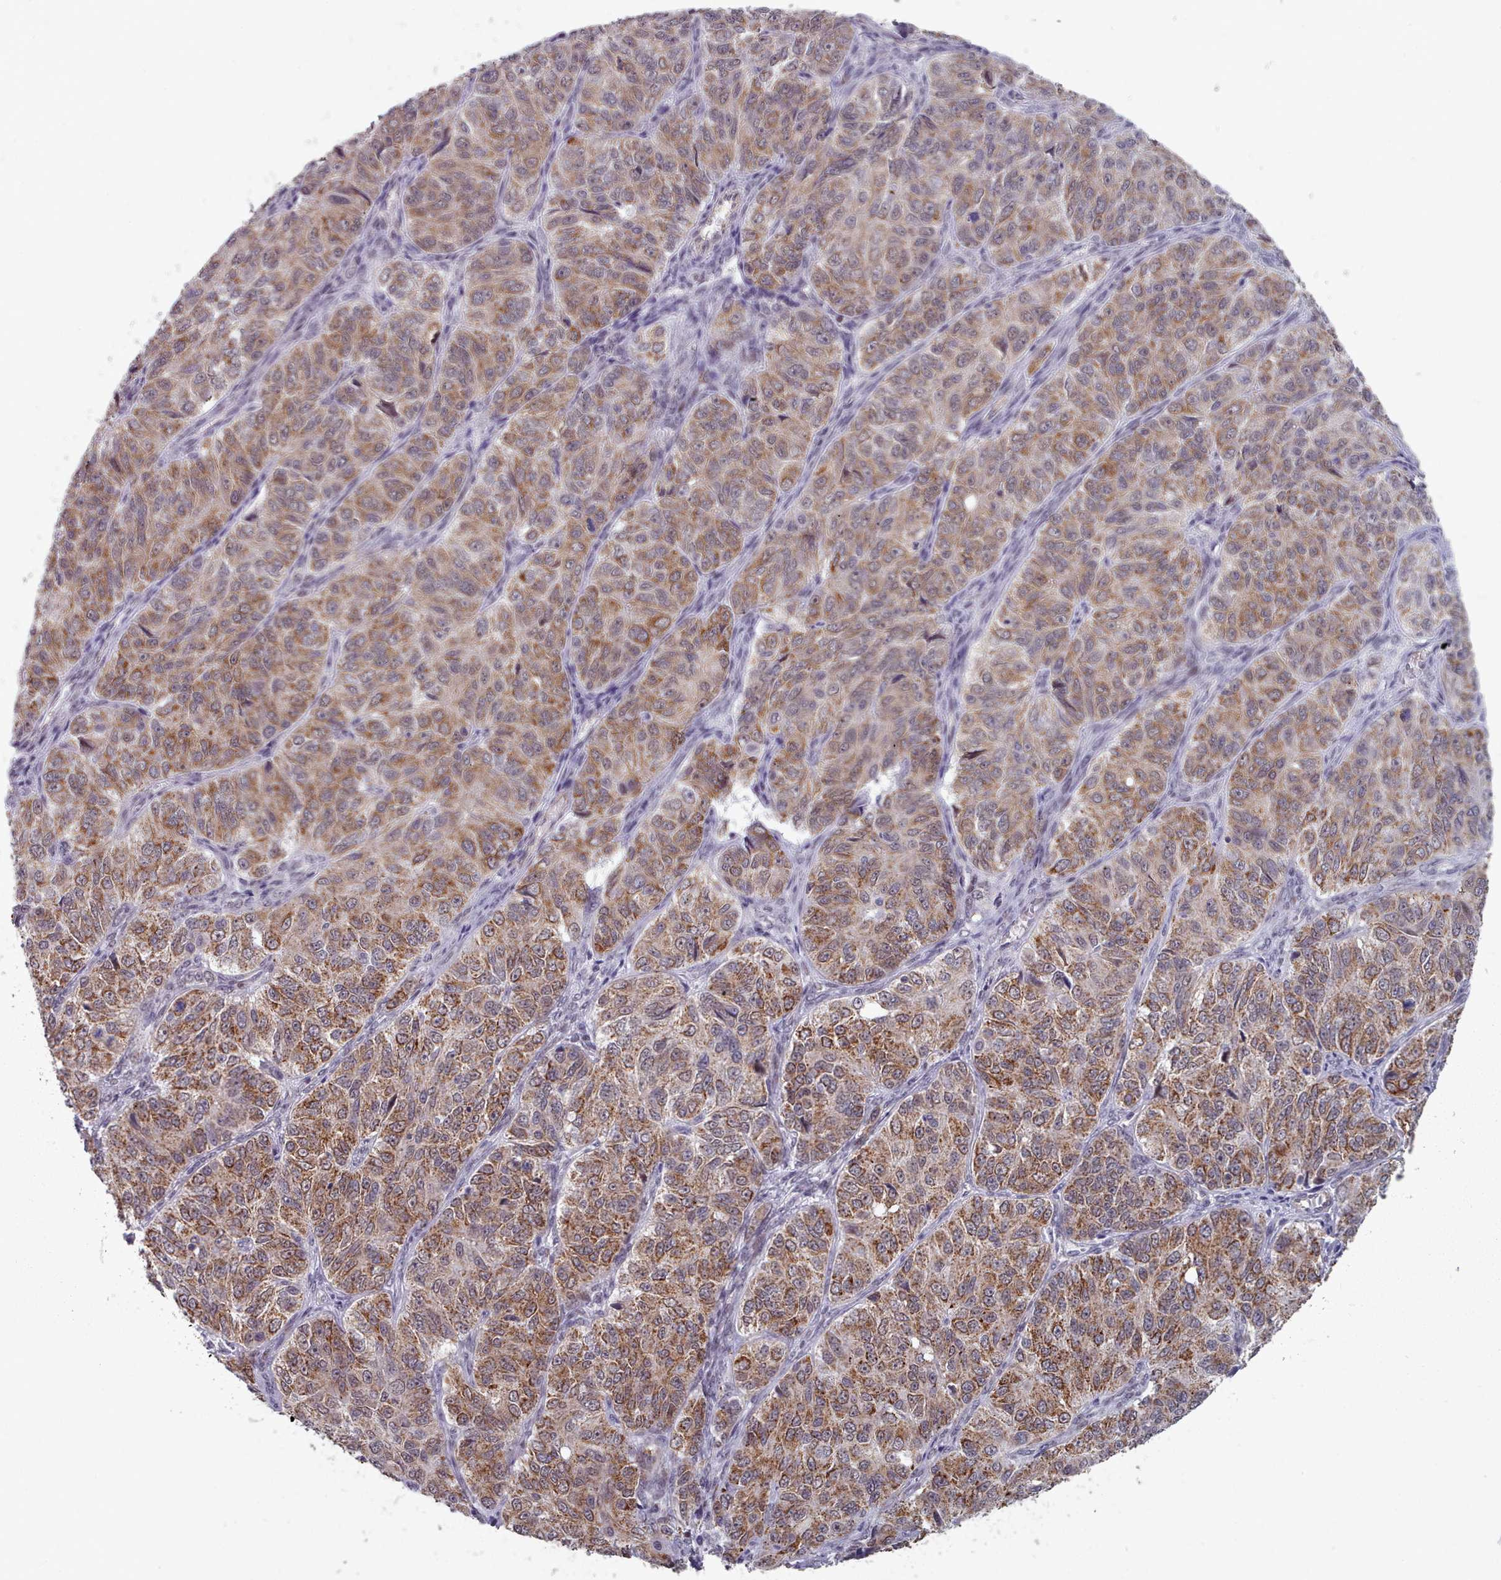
{"staining": {"intensity": "moderate", "quantity": ">75%", "location": "cytoplasmic/membranous"}, "tissue": "ovarian cancer", "cell_type": "Tumor cells", "image_type": "cancer", "snomed": [{"axis": "morphology", "description": "Carcinoma, endometroid"}, {"axis": "topography", "description": "Ovary"}], "caption": "Ovarian cancer (endometroid carcinoma) tissue shows moderate cytoplasmic/membranous expression in approximately >75% of tumor cells", "gene": "TRARG1", "patient": {"sex": "female", "age": 51}}